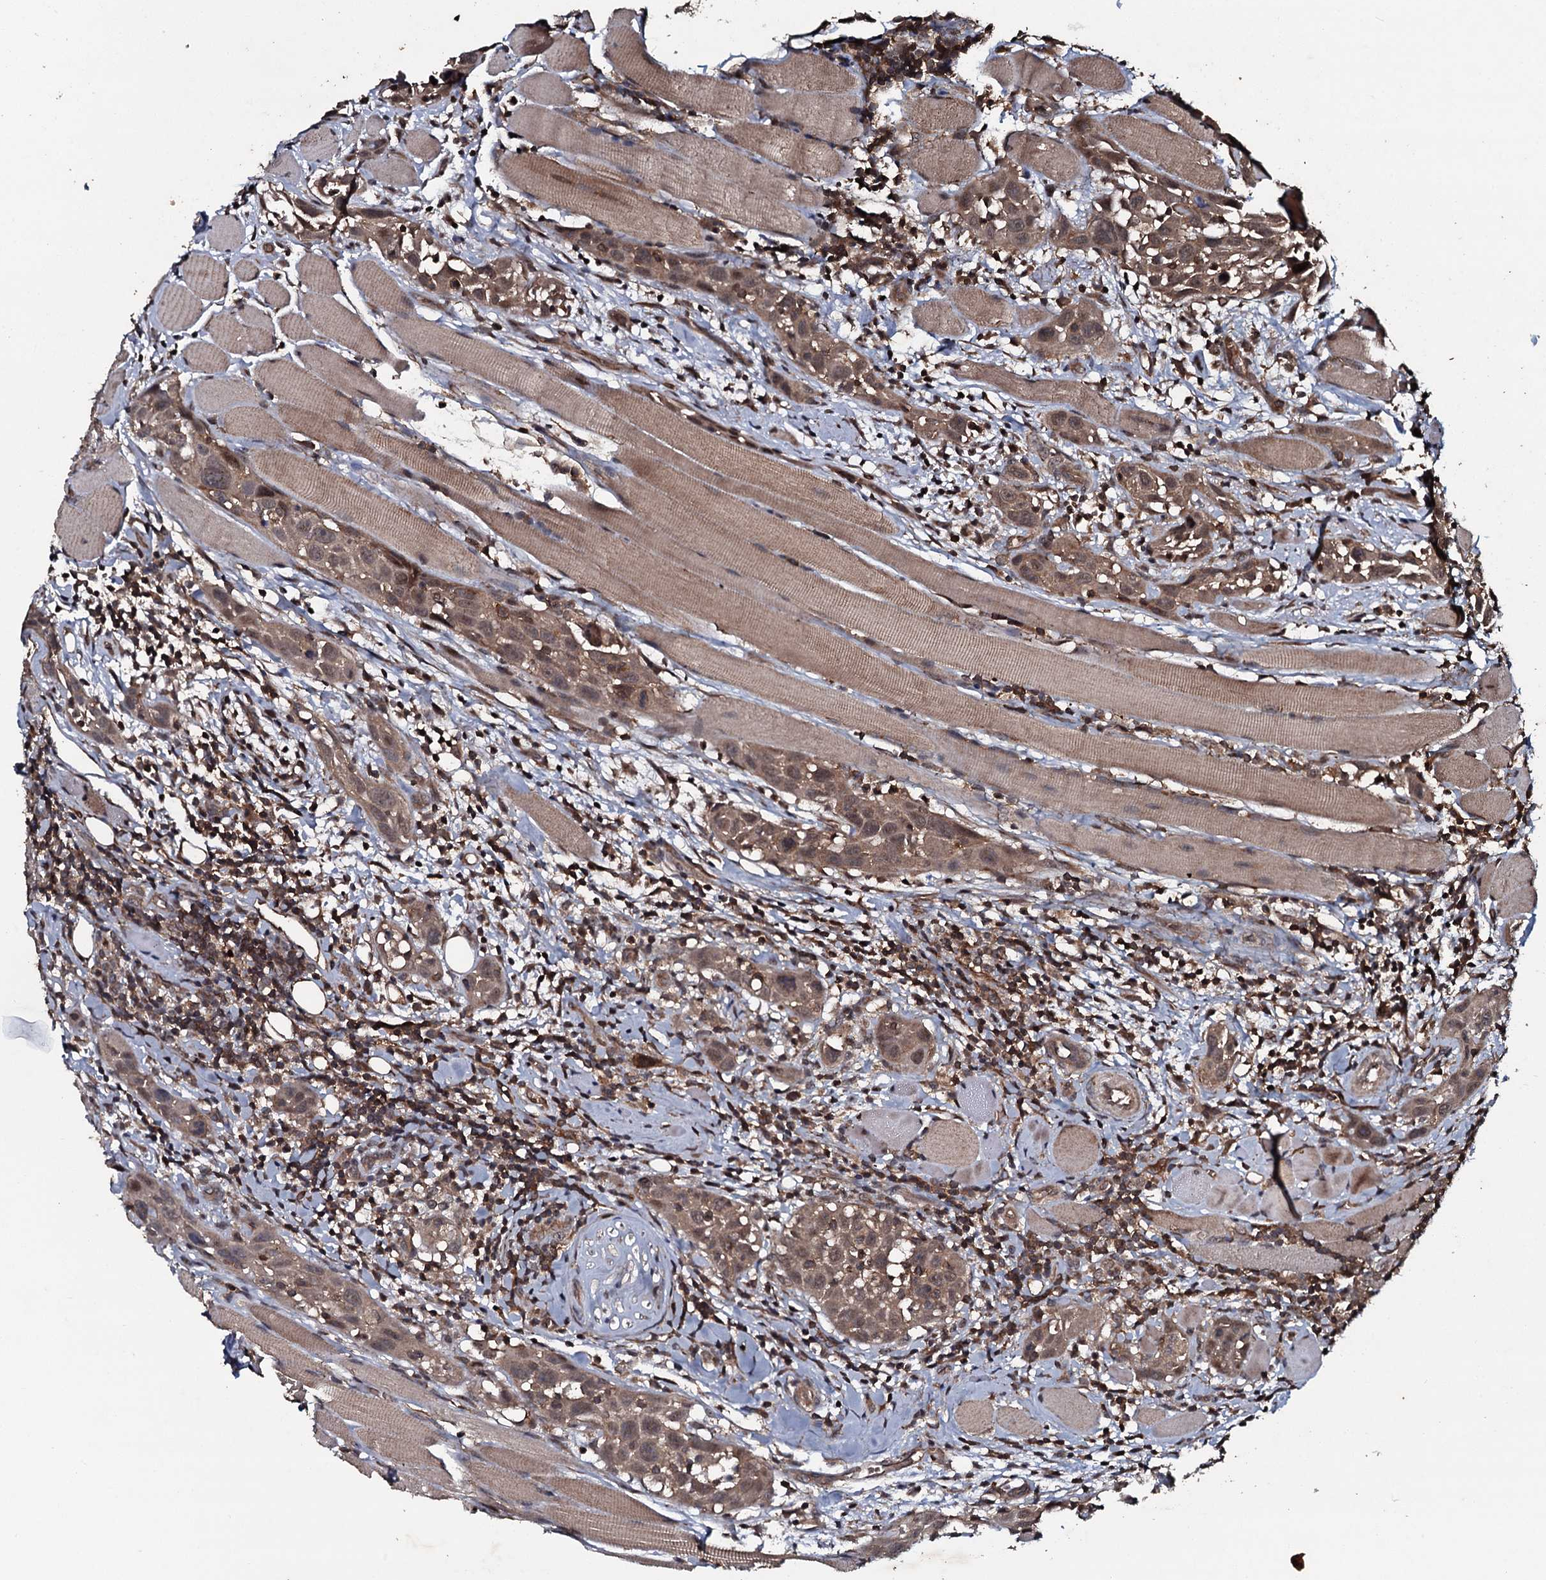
{"staining": {"intensity": "moderate", "quantity": "25%-75%", "location": "cytoplasmic/membranous,nuclear"}, "tissue": "head and neck cancer", "cell_type": "Tumor cells", "image_type": "cancer", "snomed": [{"axis": "morphology", "description": "Squamous cell carcinoma, NOS"}, {"axis": "topography", "description": "Oral tissue"}, {"axis": "topography", "description": "Head-Neck"}], "caption": "IHC (DAB (3,3'-diaminobenzidine)) staining of human head and neck squamous cell carcinoma exhibits moderate cytoplasmic/membranous and nuclear protein positivity in about 25%-75% of tumor cells. (DAB (3,3'-diaminobenzidine) IHC, brown staining for protein, blue staining for nuclei).", "gene": "ADGRG3", "patient": {"sex": "female", "age": 50}}